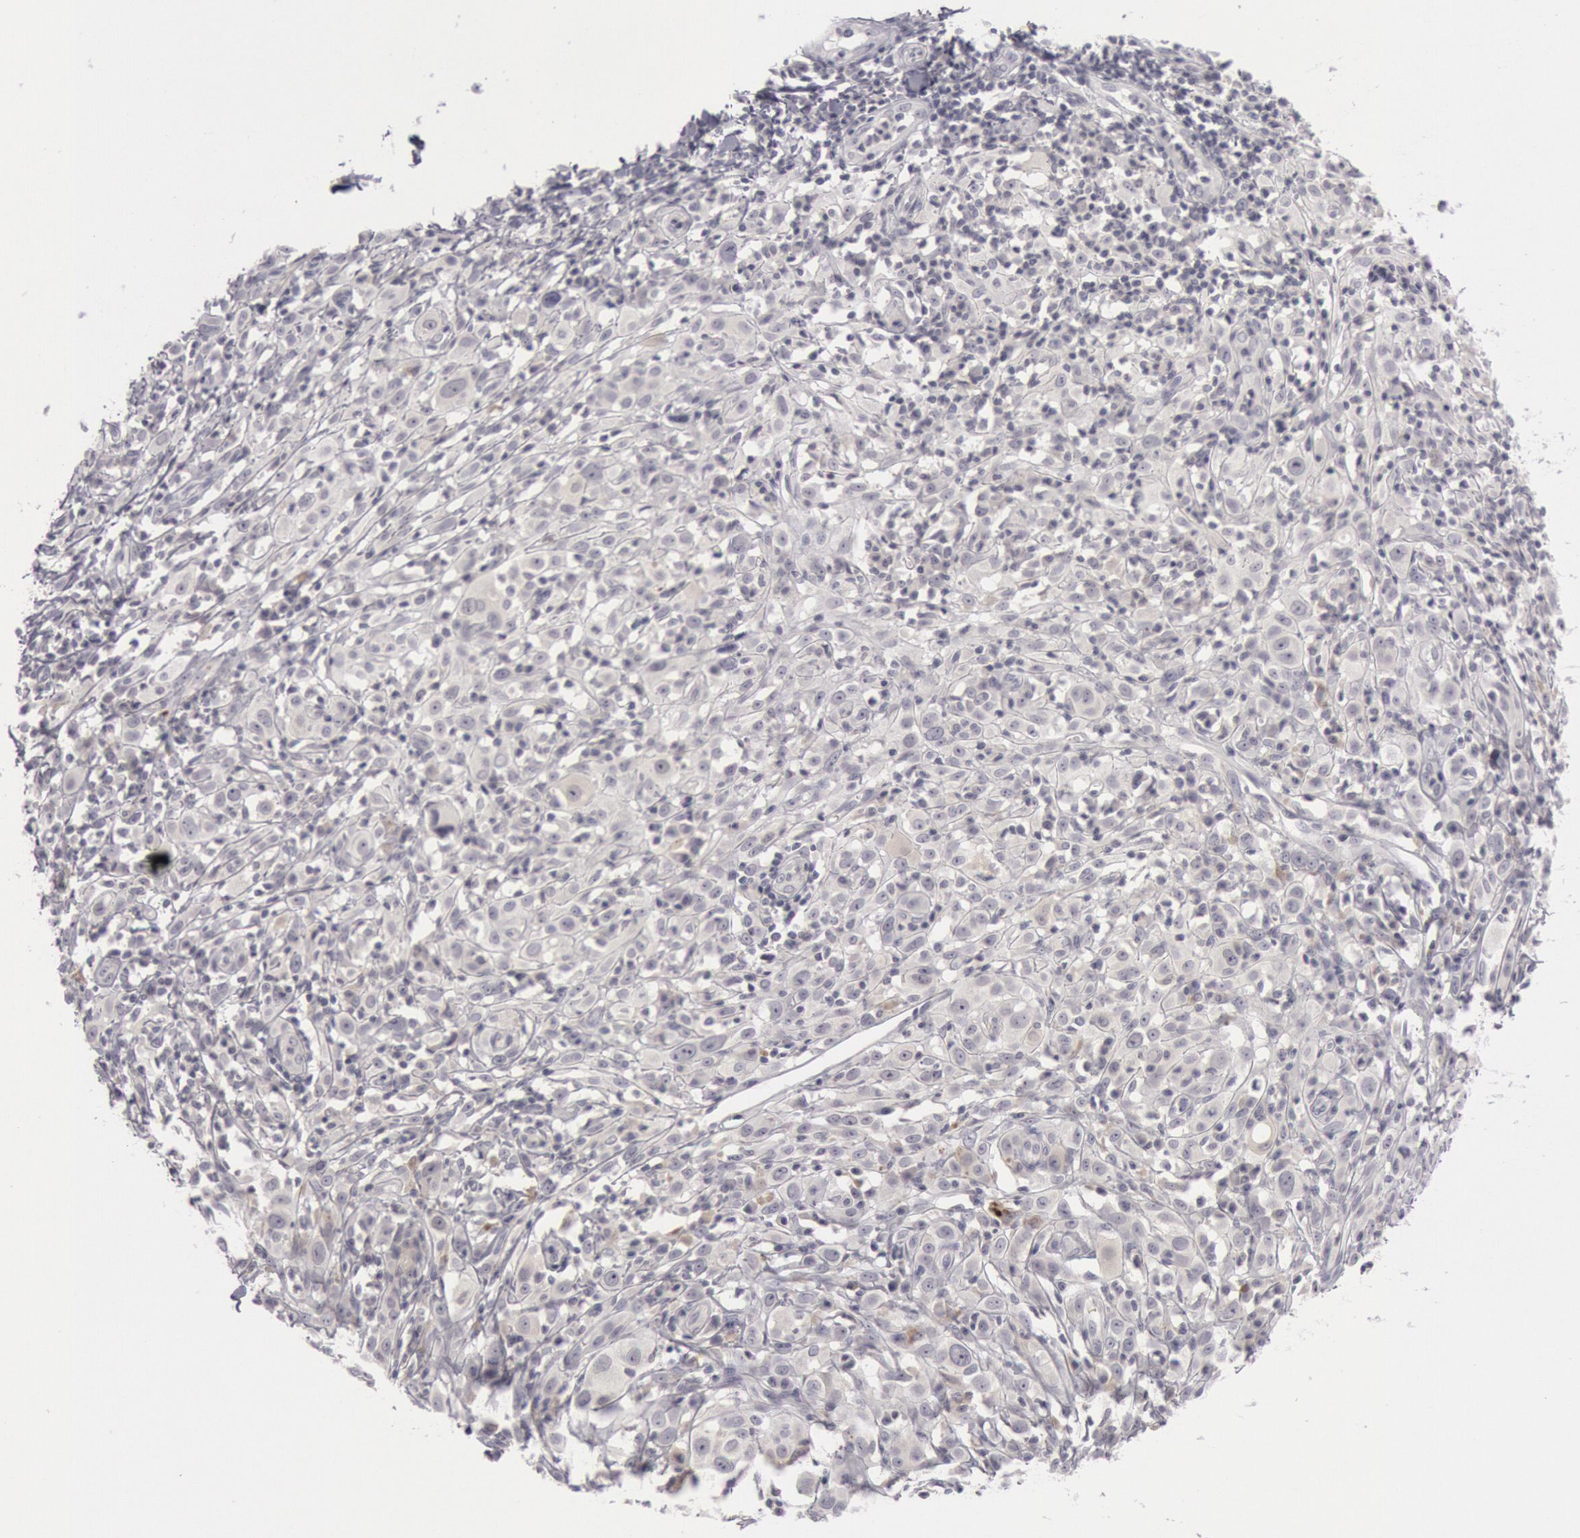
{"staining": {"intensity": "negative", "quantity": "none", "location": "none"}, "tissue": "melanoma", "cell_type": "Tumor cells", "image_type": "cancer", "snomed": [{"axis": "morphology", "description": "Malignant melanoma, NOS"}, {"axis": "topography", "description": "Skin"}], "caption": "Immunohistochemistry photomicrograph of neoplastic tissue: melanoma stained with DAB (3,3'-diaminobenzidine) displays no significant protein positivity in tumor cells.", "gene": "KRT16", "patient": {"sex": "female", "age": 52}}